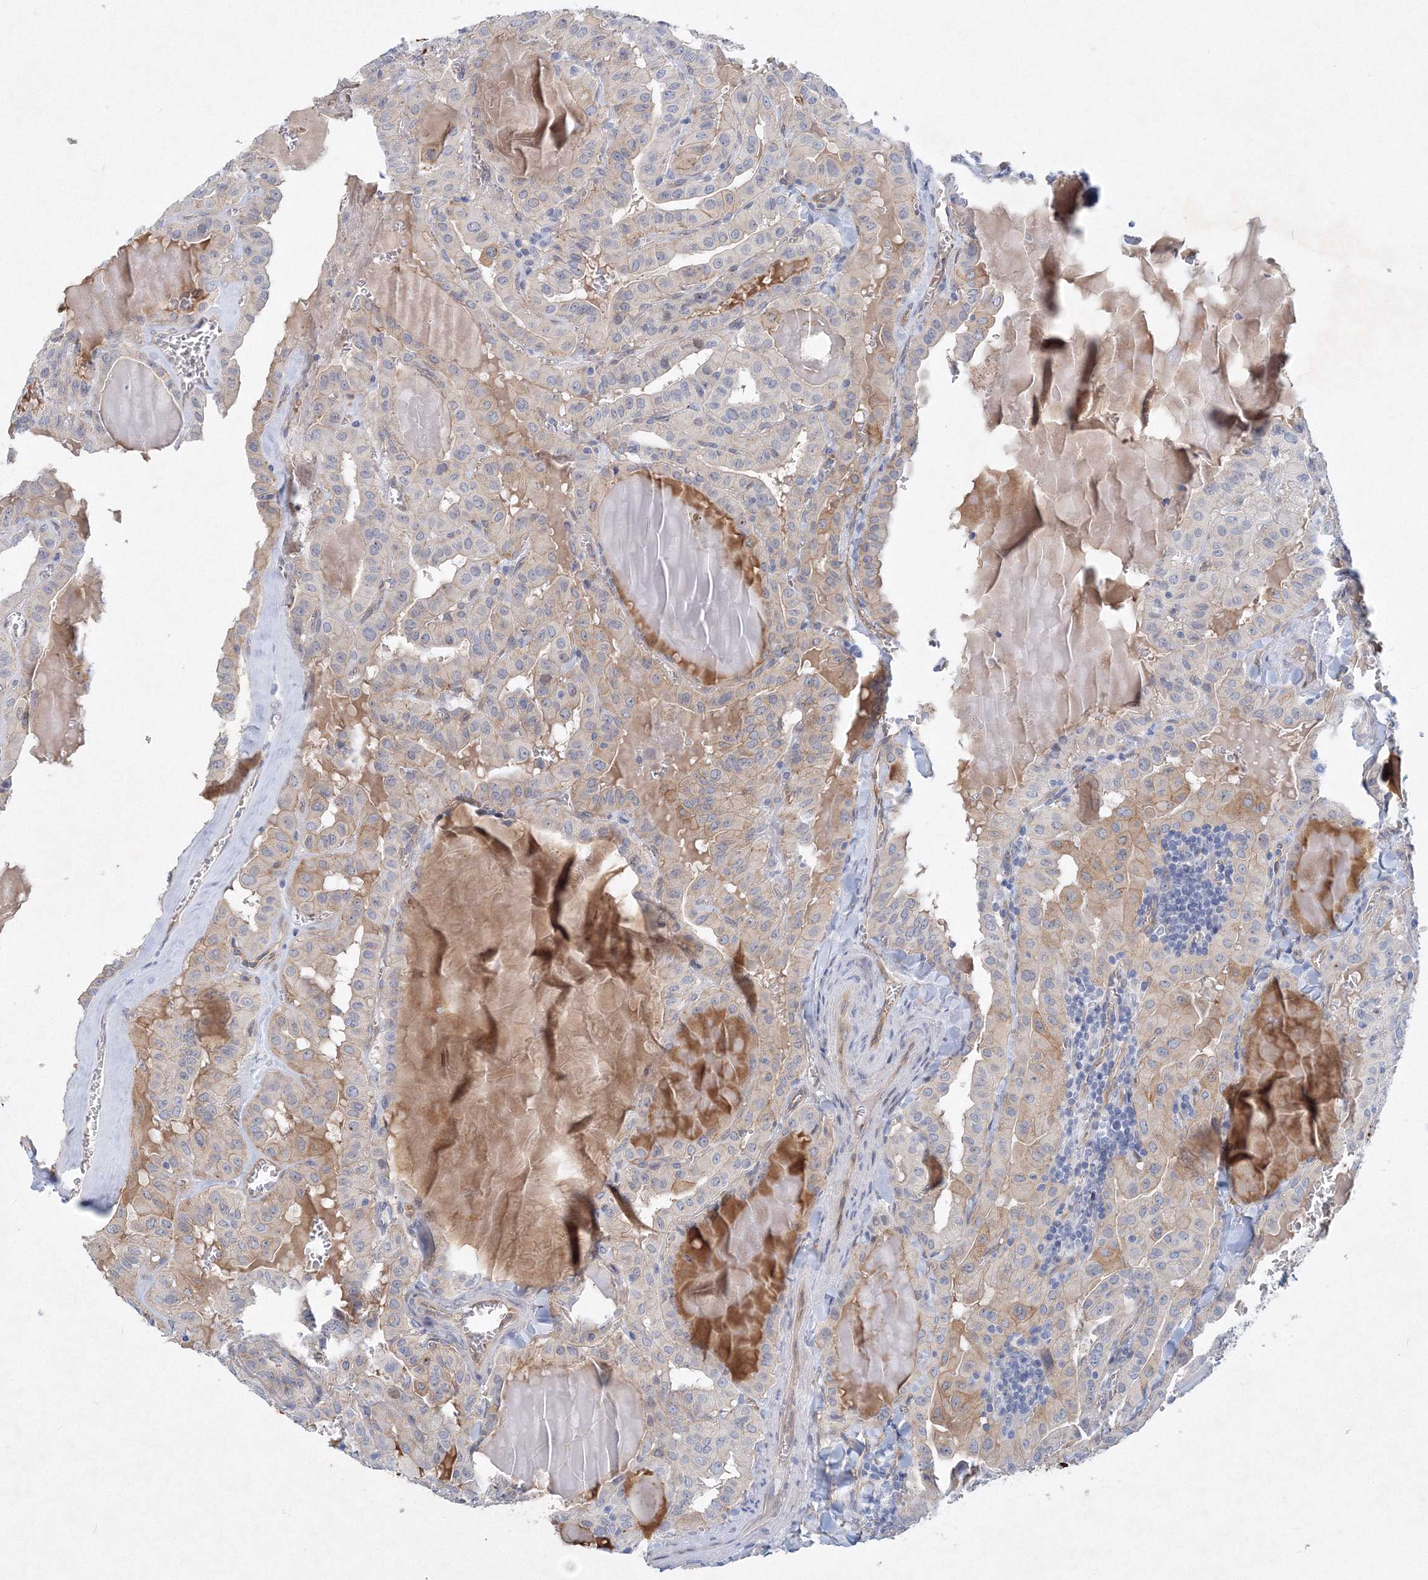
{"staining": {"intensity": "negative", "quantity": "none", "location": "none"}, "tissue": "thyroid cancer", "cell_type": "Tumor cells", "image_type": "cancer", "snomed": [{"axis": "morphology", "description": "Papillary adenocarcinoma, NOS"}, {"axis": "topography", "description": "Thyroid gland"}], "caption": "Tumor cells are negative for protein expression in human thyroid cancer (papillary adenocarcinoma).", "gene": "TANC1", "patient": {"sex": "male", "age": 52}}